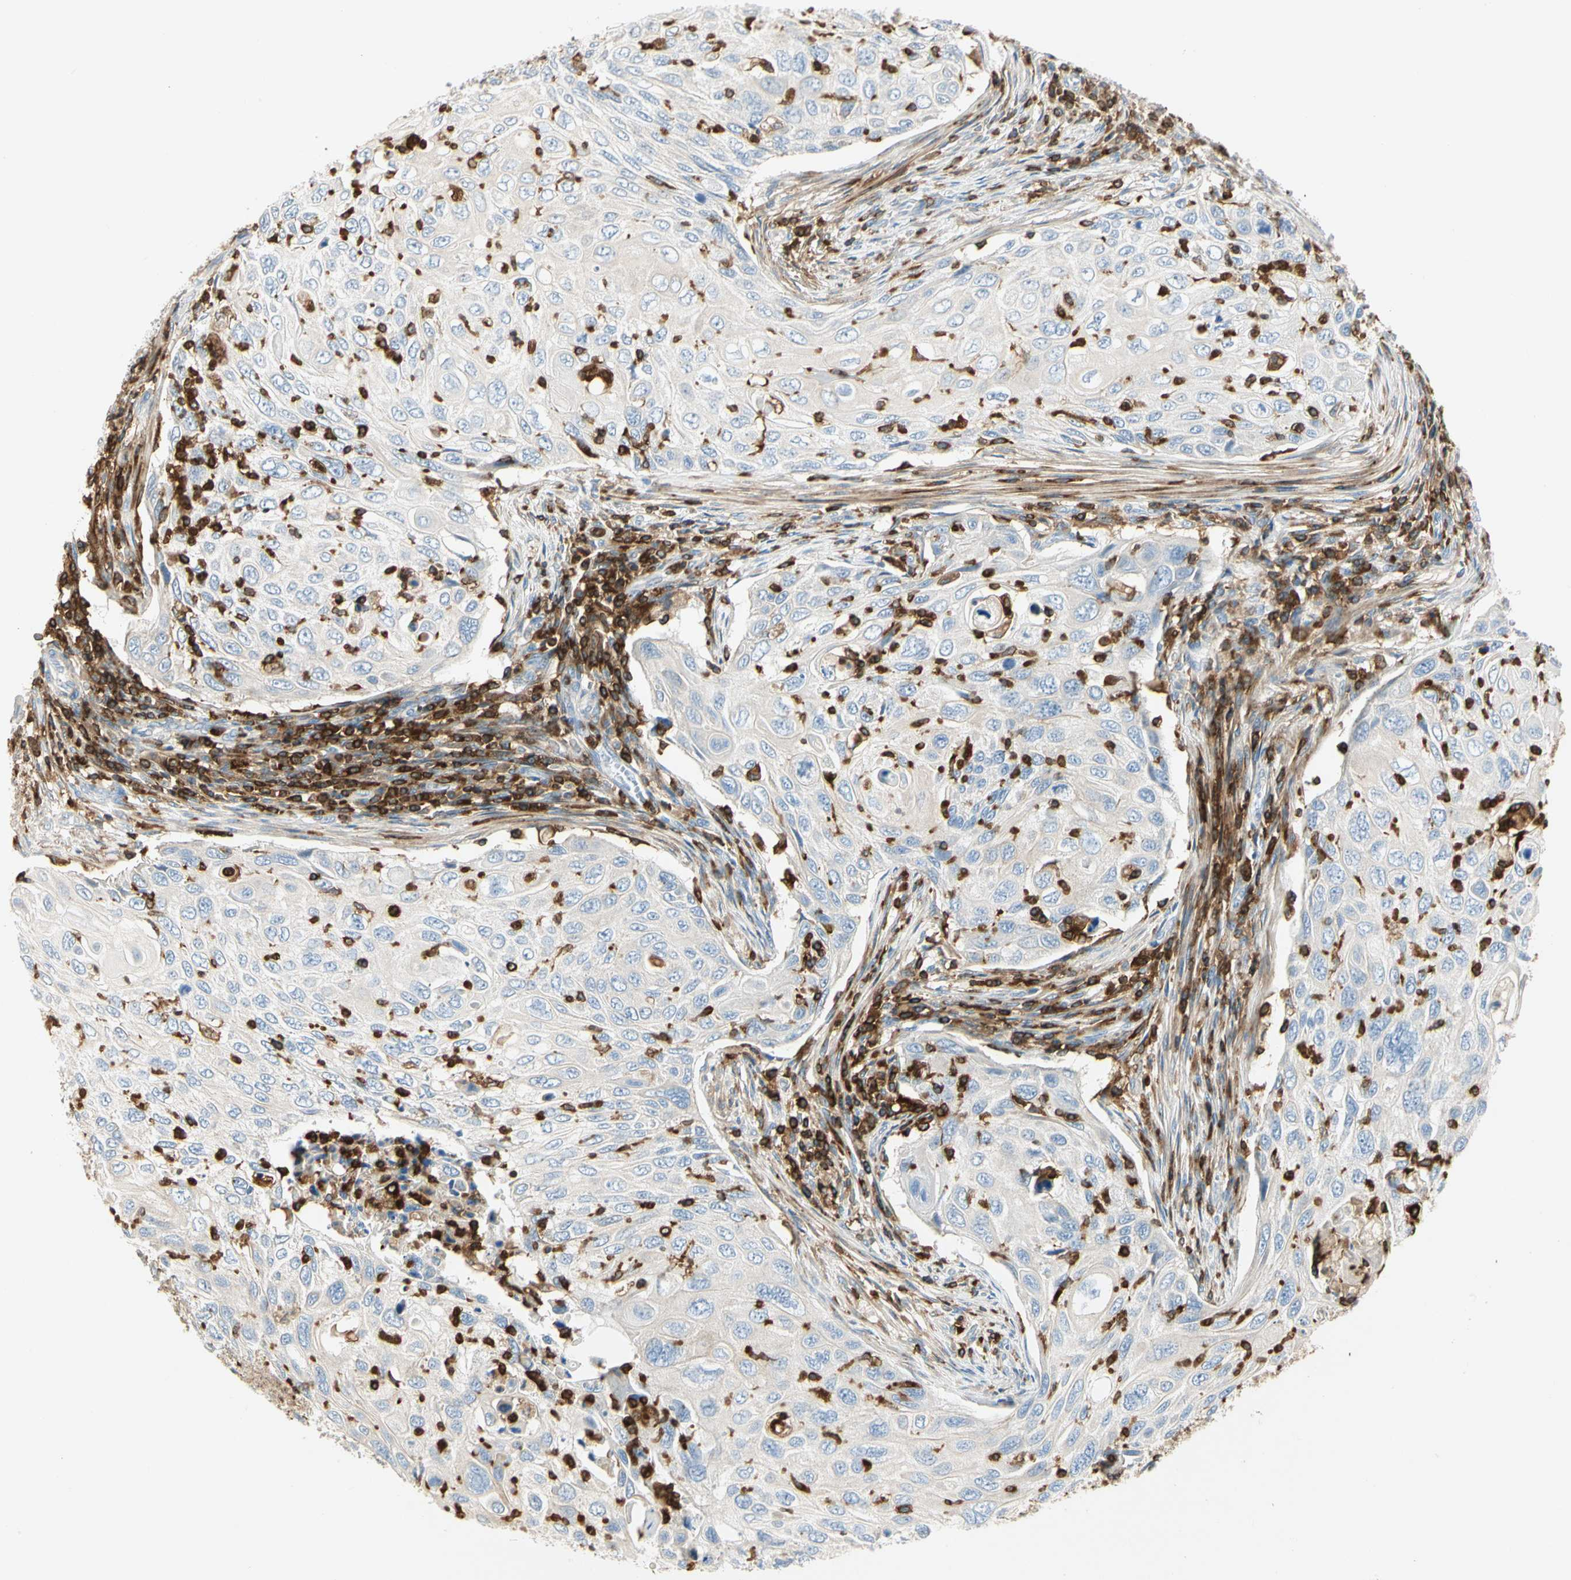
{"staining": {"intensity": "negative", "quantity": "none", "location": "none"}, "tissue": "cervical cancer", "cell_type": "Tumor cells", "image_type": "cancer", "snomed": [{"axis": "morphology", "description": "Squamous cell carcinoma, NOS"}, {"axis": "topography", "description": "Cervix"}], "caption": "Image shows no protein positivity in tumor cells of cervical cancer tissue.", "gene": "FMNL1", "patient": {"sex": "female", "age": 70}}